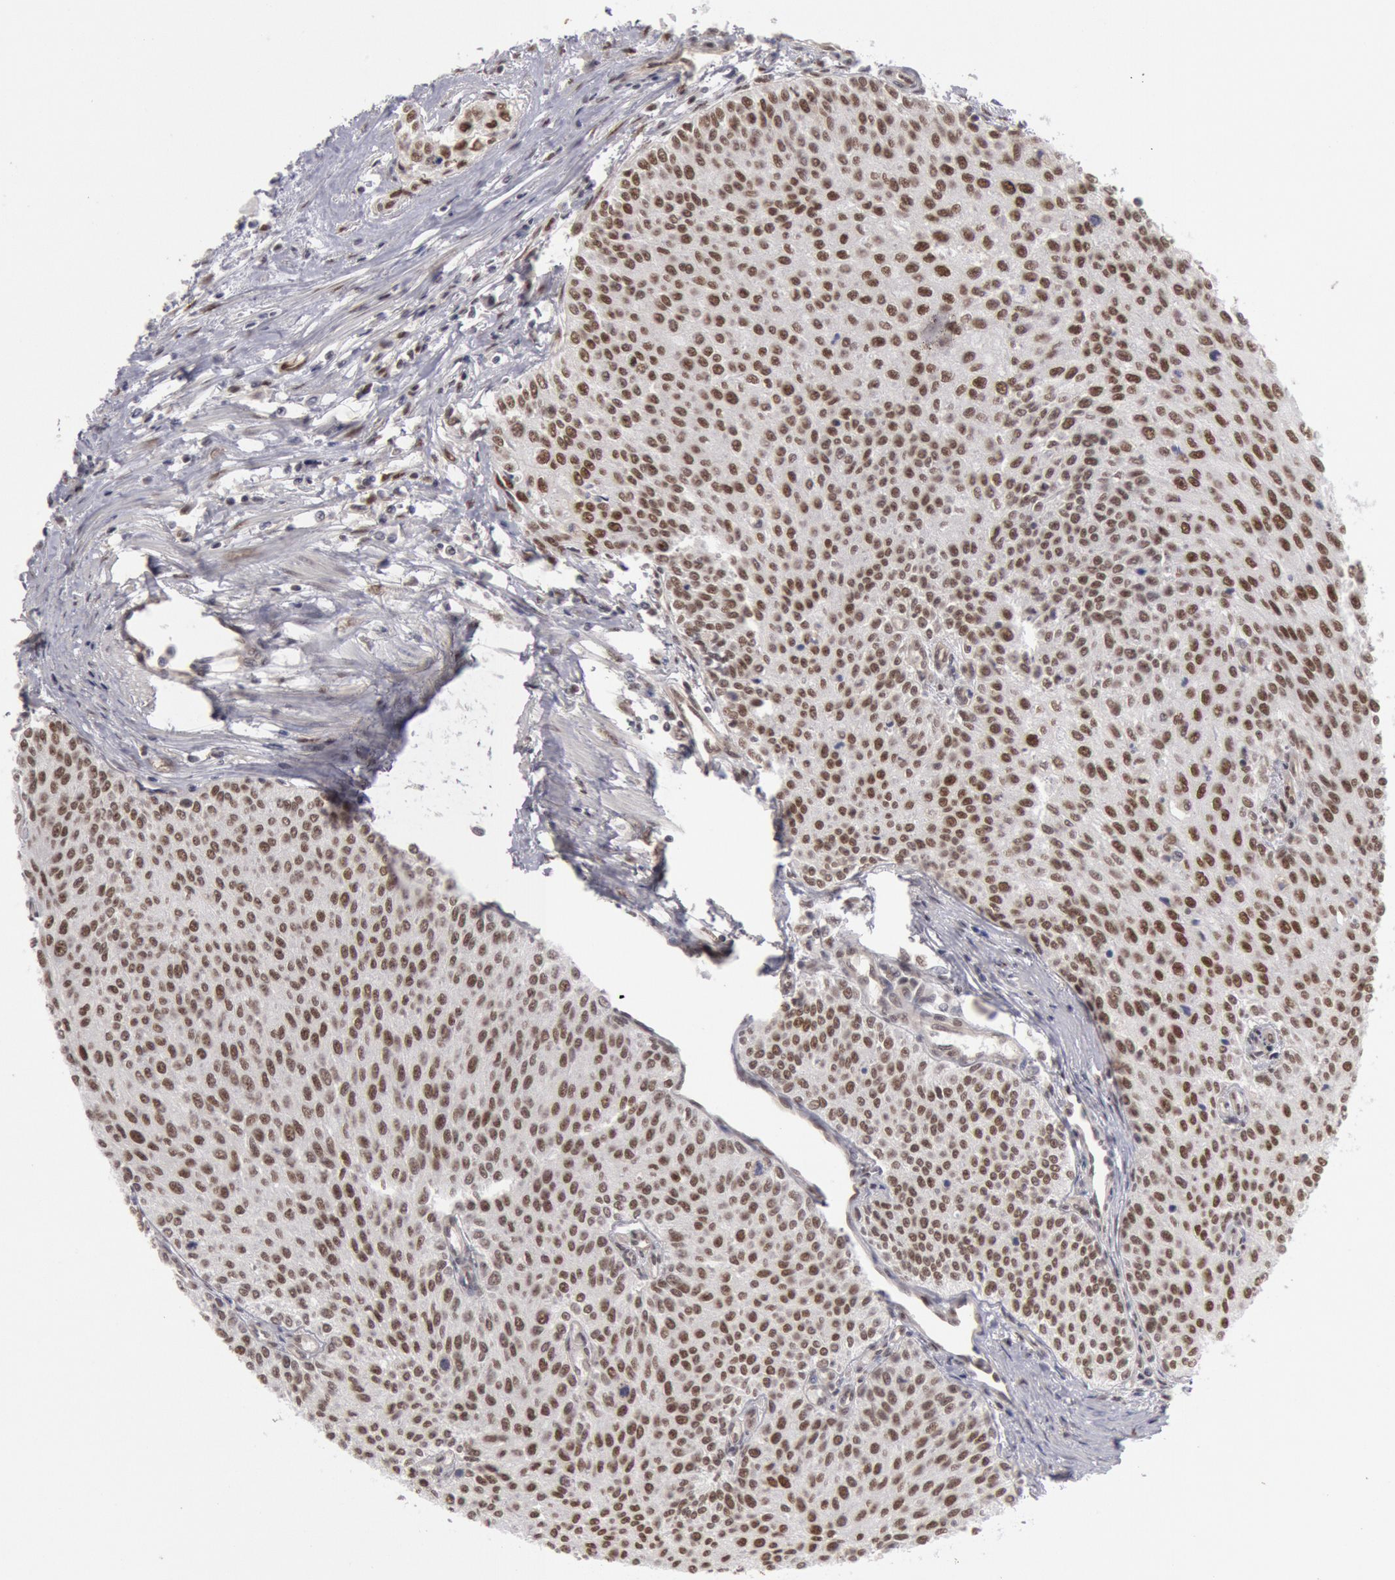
{"staining": {"intensity": "moderate", "quantity": ">75%", "location": "nuclear"}, "tissue": "urothelial cancer", "cell_type": "Tumor cells", "image_type": "cancer", "snomed": [{"axis": "morphology", "description": "Urothelial carcinoma, Low grade"}, {"axis": "topography", "description": "Urinary bladder"}], "caption": "A micrograph of urothelial cancer stained for a protein exhibits moderate nuclear brown staining in tumor cells.", "gene": "PPP4R3B", "patient": {"sex": "female", "age": 73}}